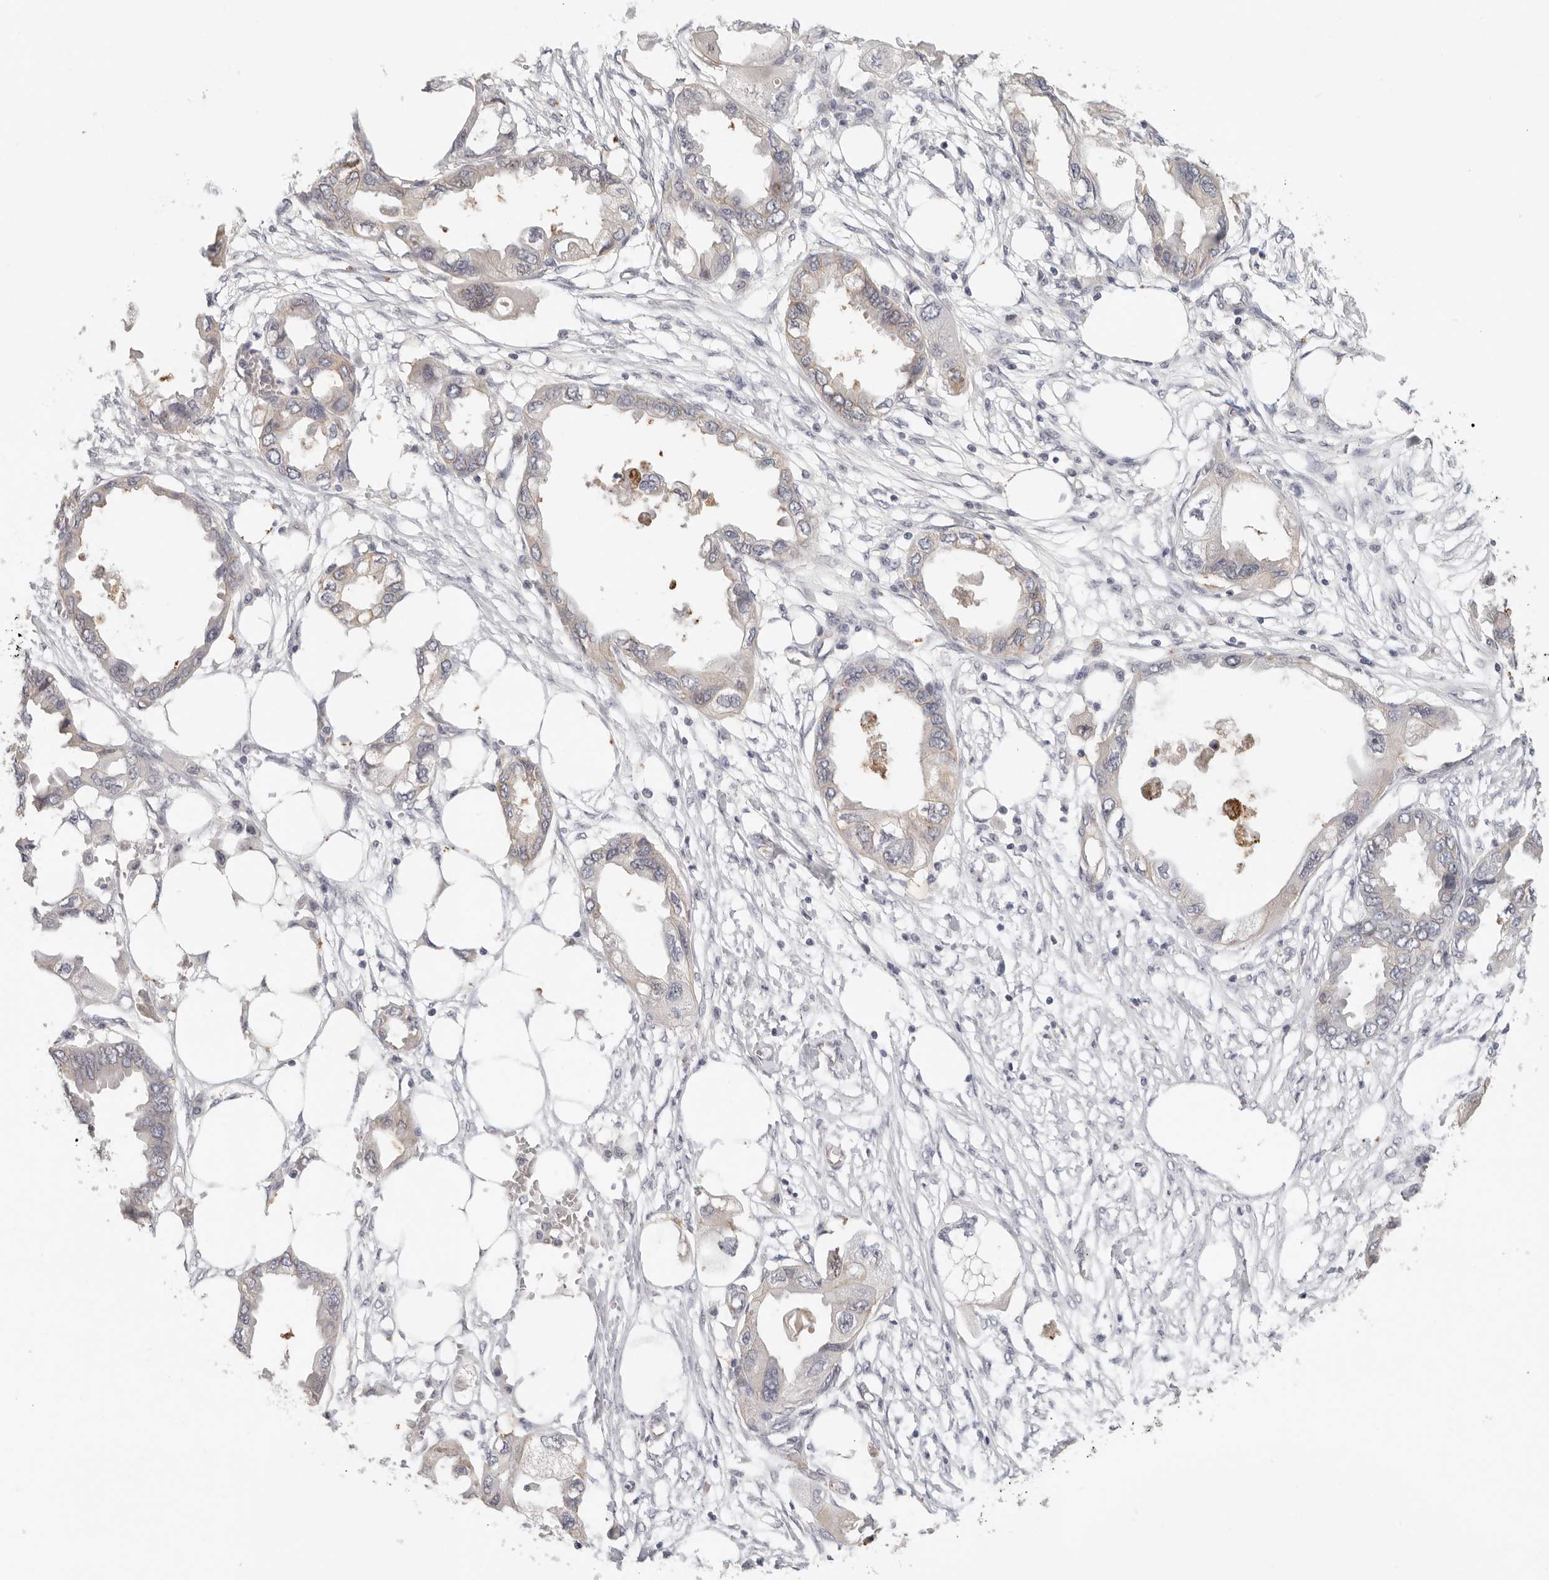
{"staining": {"intensity": "weak", "quantity": "25%-75%", "location": "cytoplasmic/membranous"}, "tissue": "endometrial cancer", "cell_type": "Tumor cells", "image_type": "cancer", "snomed": [{"axis": "morphology", "description": "Adenocarcinoma, NOS"}, {"axis": "morphology", "description": "Adenocarcinoma, metastatic, NOS"}, {"axis": "topography", "description": "Adipose tissue"}, {"axis": "topography", "description": "Endometrium"}], "caption": "Tumor cells reveal weak cytoplasmic/membranous positivity in approximately 25%-75% of cells in endometrial cancer.", "gene": "ANXA9", "patient": {"sex": "female", "age": 67}}